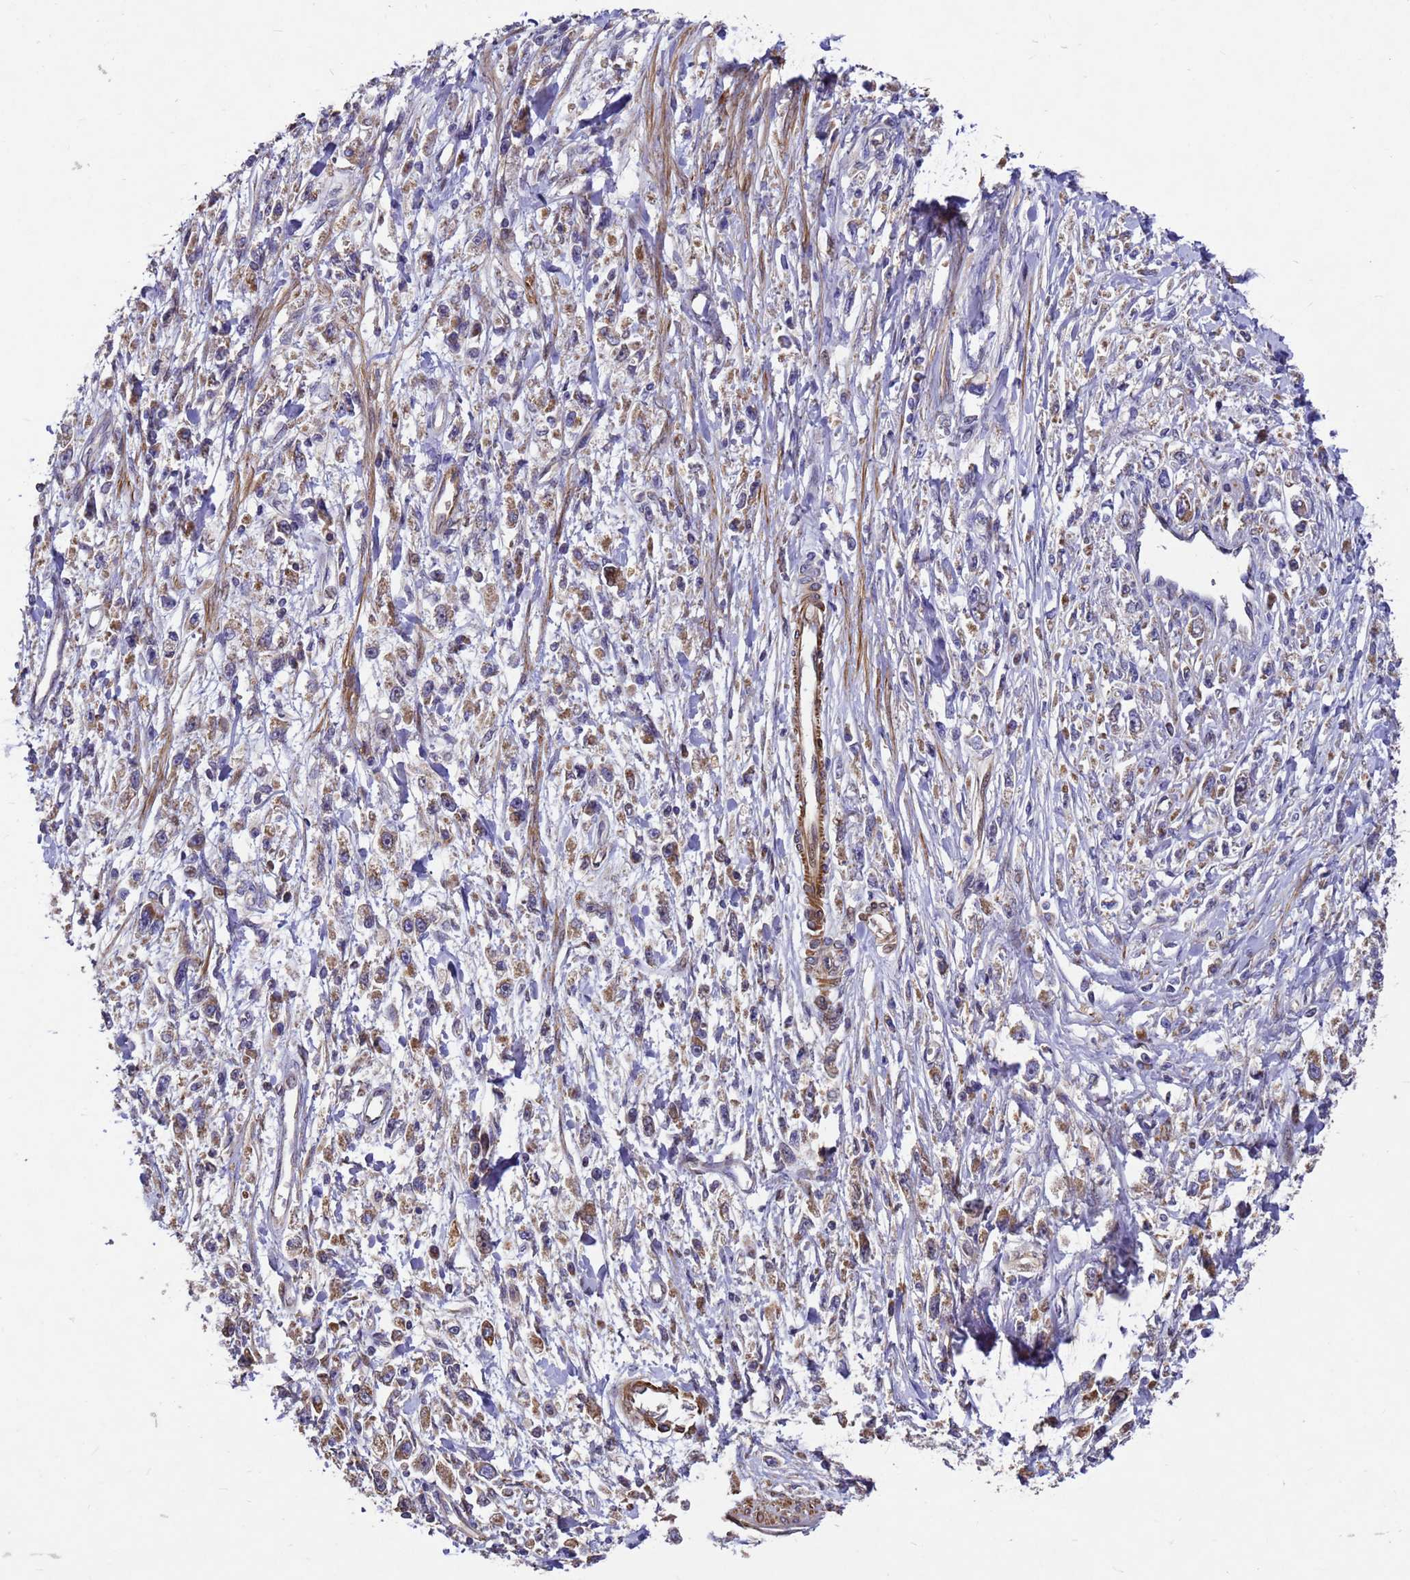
{"staining": {"intensity": "moderate", "quantity": ">75%", "location": "cytoplasmic/membranous"}, "tissue": "stomach cancer", "cell_type": "Tumor cells", "image_type": "cancer", "snomed": [{"axis": "morphology", "description": "Adenocarcinoma, NOS"}, {"axis": "topography", "description": "Stomach"}], "caption": "Protein staining displays moderate cytoplasmic/membranous expression in approximately >75% of tumor cells in stomach cancer. The staining was performed using DAB, with brown indicating positive protein expression. Nuclei are stained blue with hematoxylin.", "gene": "RSPRY1", "patient": {"sex": "female", "age": 59}}